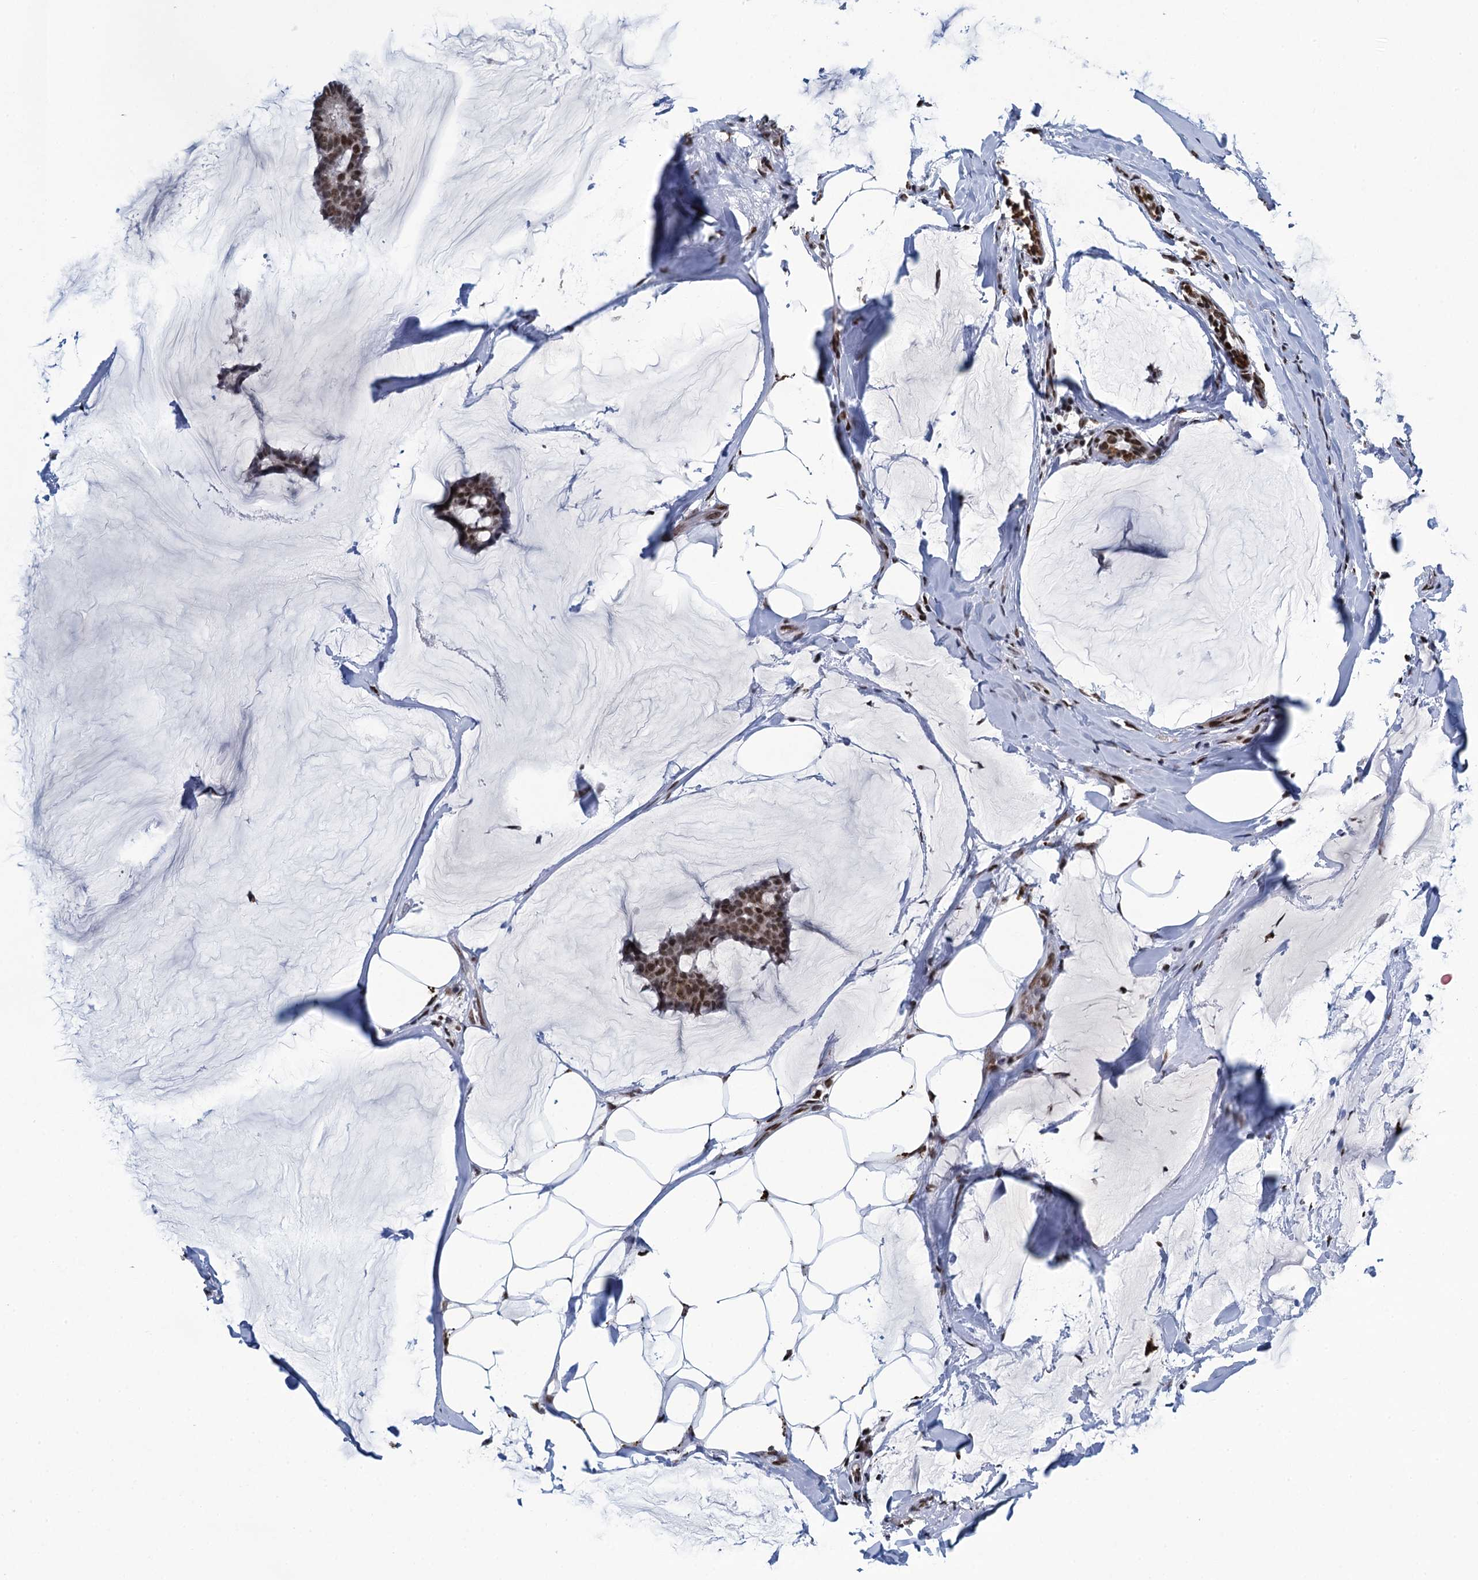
{"staining": {"intensity": "moderate", "quantity": ">75%", "location": "nuclear"}, "tissue": "breast cancer", "cell_type": "Tumor cells", "image_type": "cancer", "snomed": [{"axis": "morphology", "description": "Duct carcinoma"}, {"axis": "topography", "description": "Breast"}], "caption": "A brown stain labels moderate nuclear expression of a protein in infiltrating ductal carcinoma (breast) tumor cells.", "gene": "HNRNPUL2", "patient": {"sex": "female", "age": 93}}